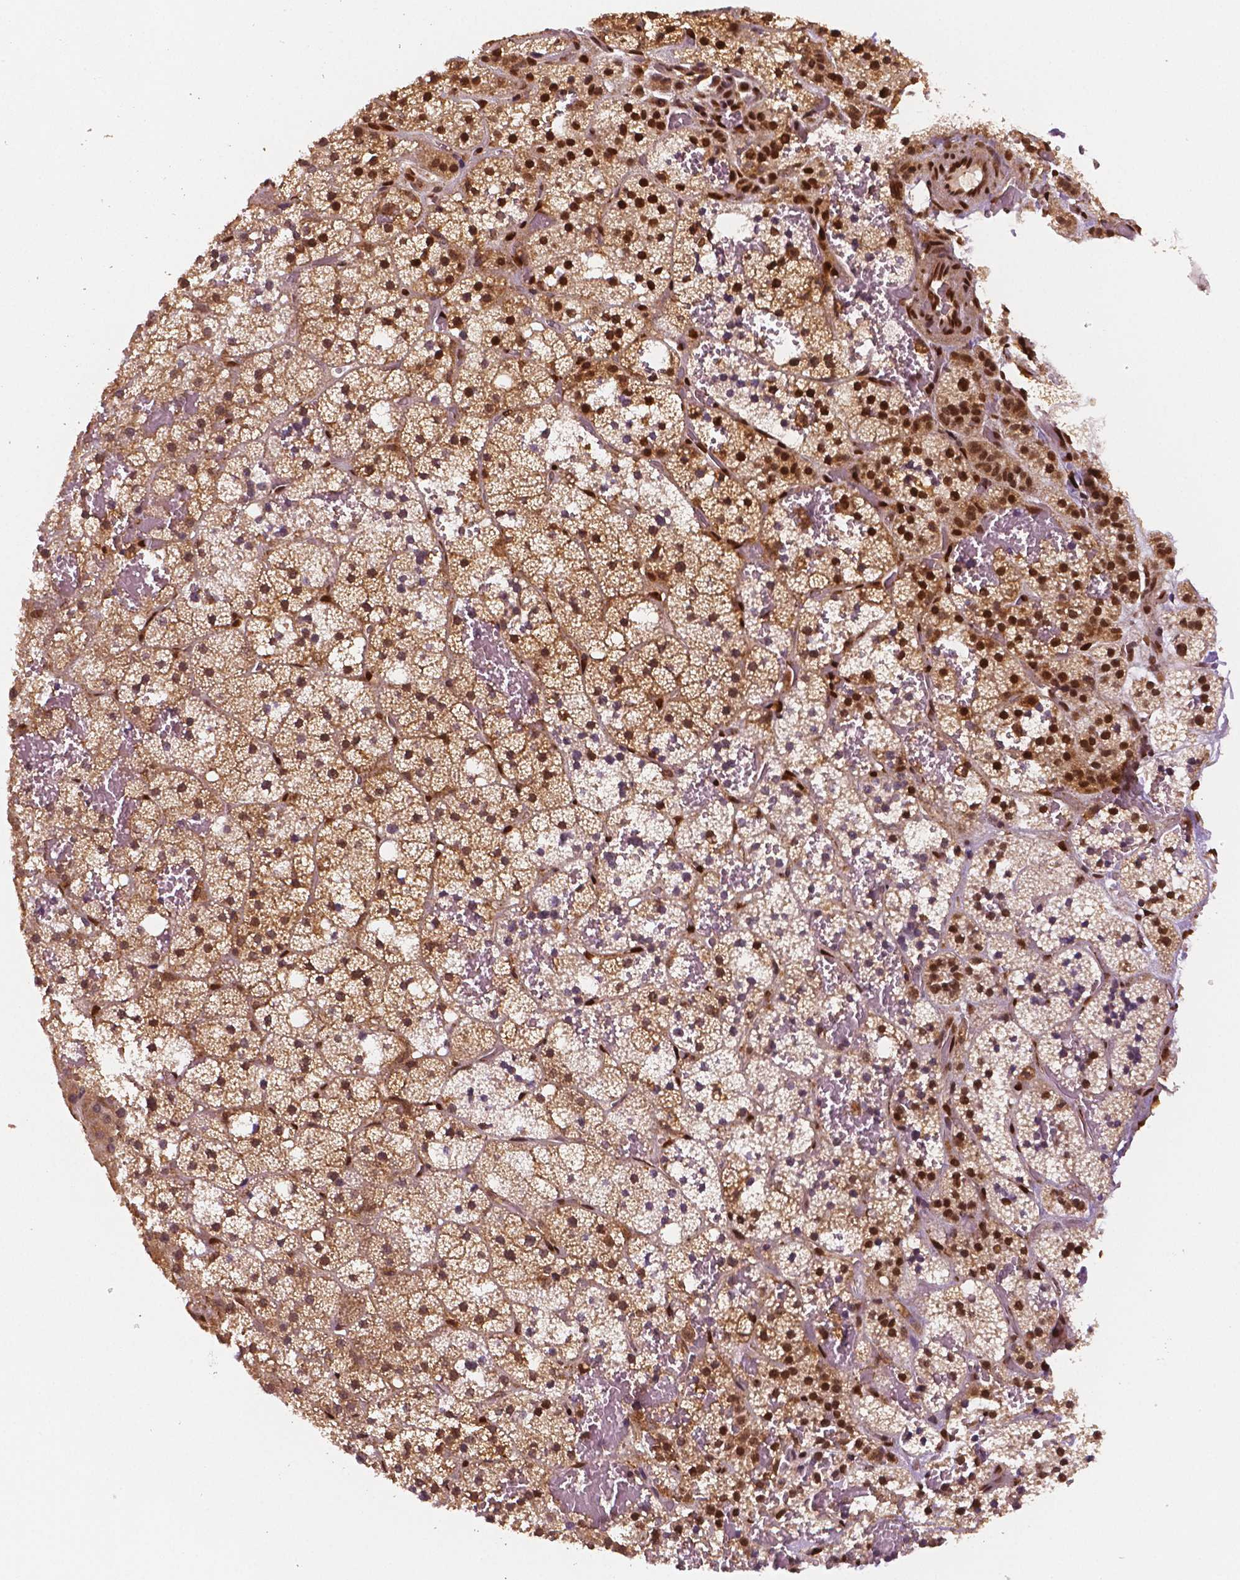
{"staining": {"intensity": "moderate", "quantity": ">75%", "location": "cytoplasmic/membranous,nuclear"}, "tissue": "adrenal gland", "cell_type": "Glandular cells", "image_type": "normal", "snomed": [{"axis": "morphology", "description": "Normal tissue, NOS"}, {"axis": "topography", "description": "Adrenal gland"}], "caption": "Human adrenal gland stained with a brown dye demonstrates moderate cytoplasmic/membranous,nuclear positive positivity in about >75% of glandular cells.", "gene": "STAT3", "patient": {"sex": "male", "age": 53}}